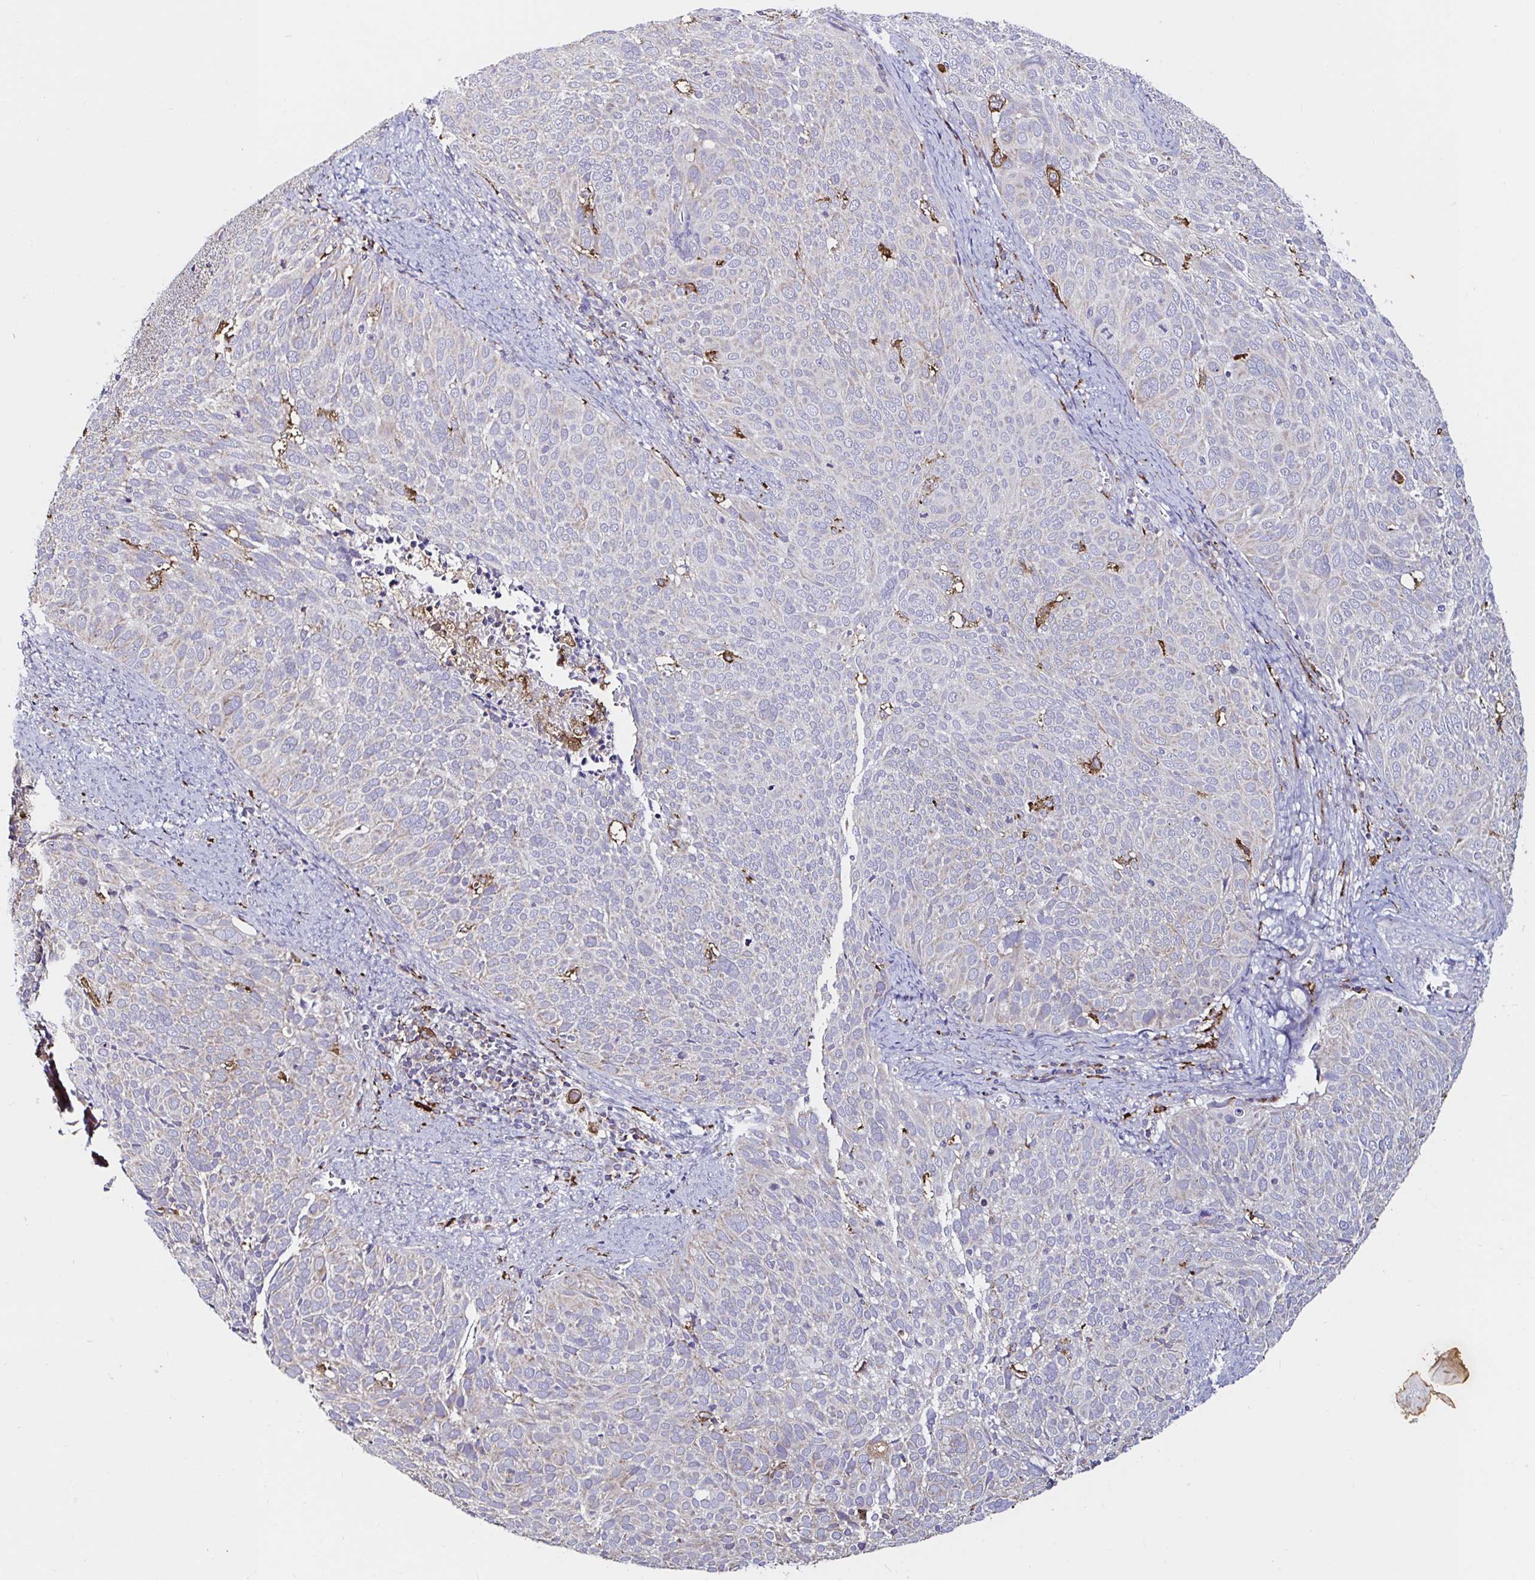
{"staining": {"intensity": "negative", "quantity": "none", "location": "none"}, "tissue": "cervical cancer", "cell_type": "Tumor cells", "image_type": "cancer", "snomed": [{"axis": "morphology", "description": "Squamous cell carcinoma, NOS"}, {"axis": "topography", "description": "Cervix"}], "caption": "IHC histopathology image of neoplastic tissue: cervical squamous cell carcinoma stained with DAB (3,3'-diaminobenzidine) displays no significant protein staining in tumor cells.", "gene": "MSR1", "patient": {"sex": "female", "age": 39}}